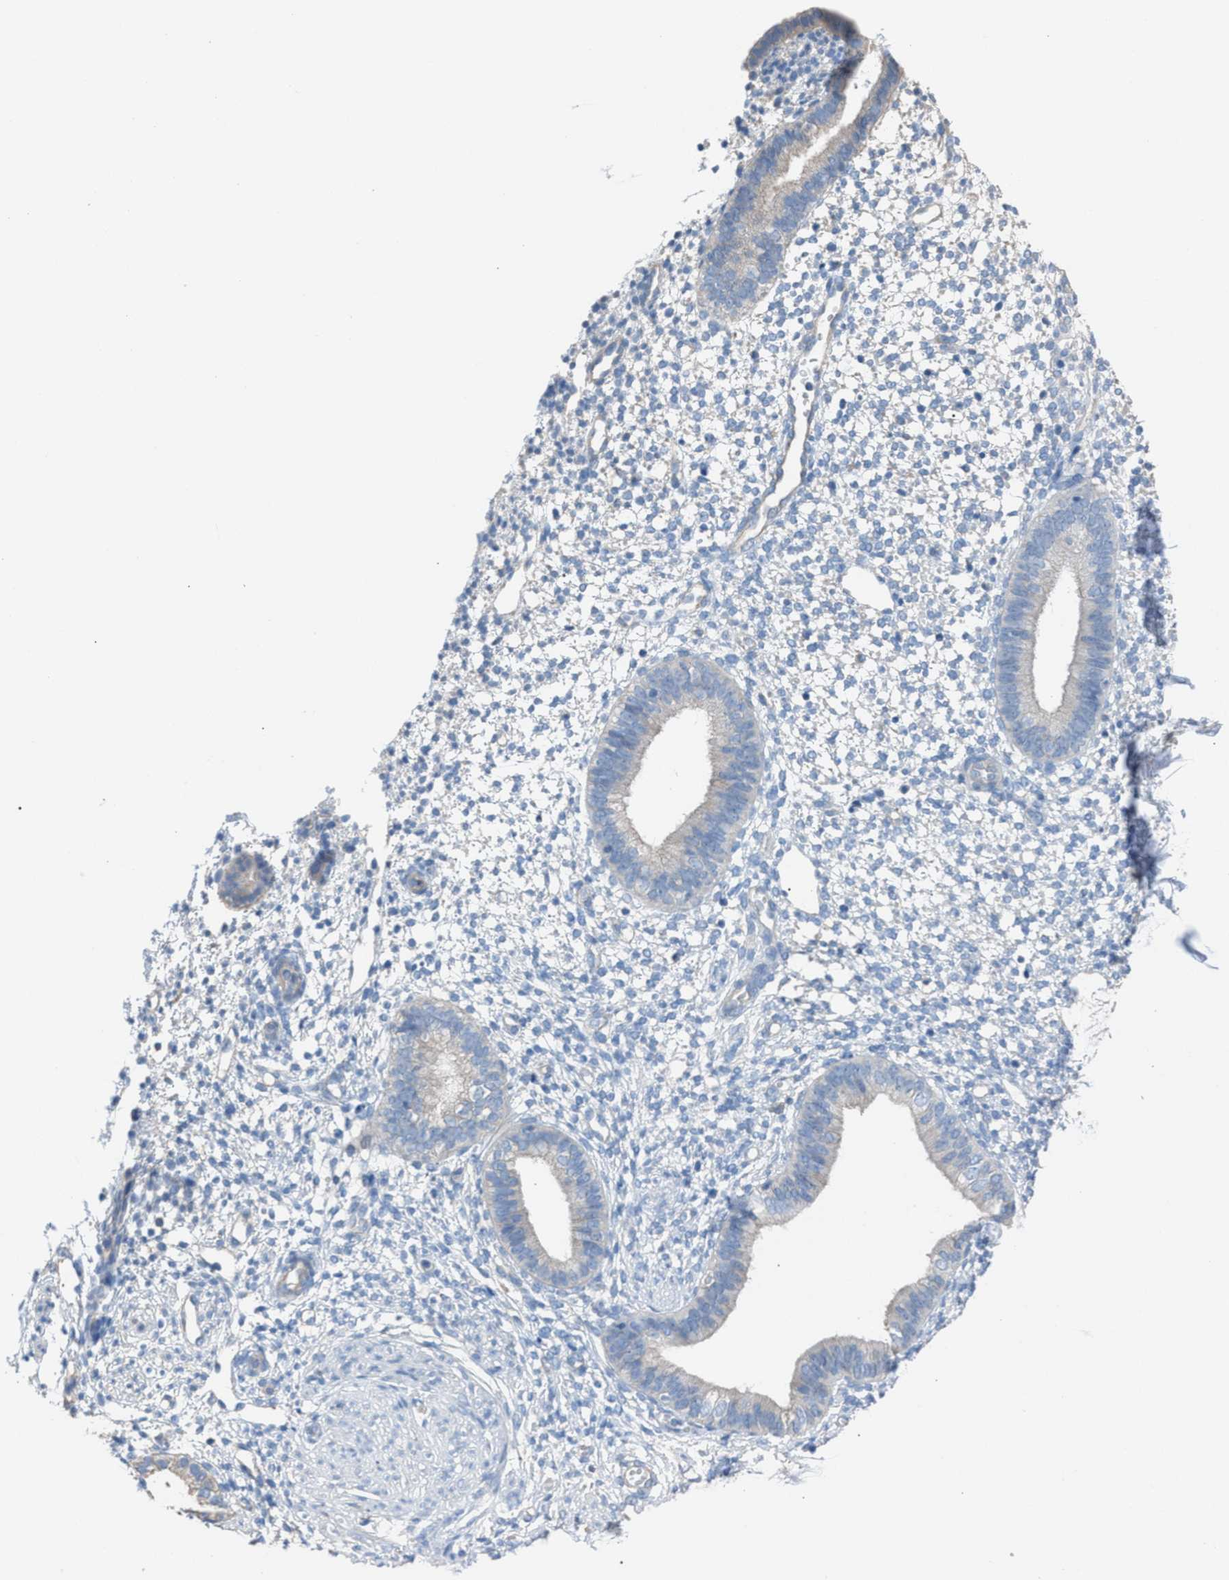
{"staining": {"intensity": "negative", "quantity": "none", "location": "none"}, "tissue": "endometrium", "cell_type": "Cells in endometrial stroma", "image_type": "normal", "snomed": [{"axis": "morphology", "description": "Normal tissue, NOS"}, {"axis": "topography", "description": "Endometrium"}], "caption": "This is an immunohistochemistry (IHC) micrograph of normal endometrium. There is no staining in cells in endometrial stroma.", "gene": "NQO2", "patient": {"sex": "female", "age": 46}}